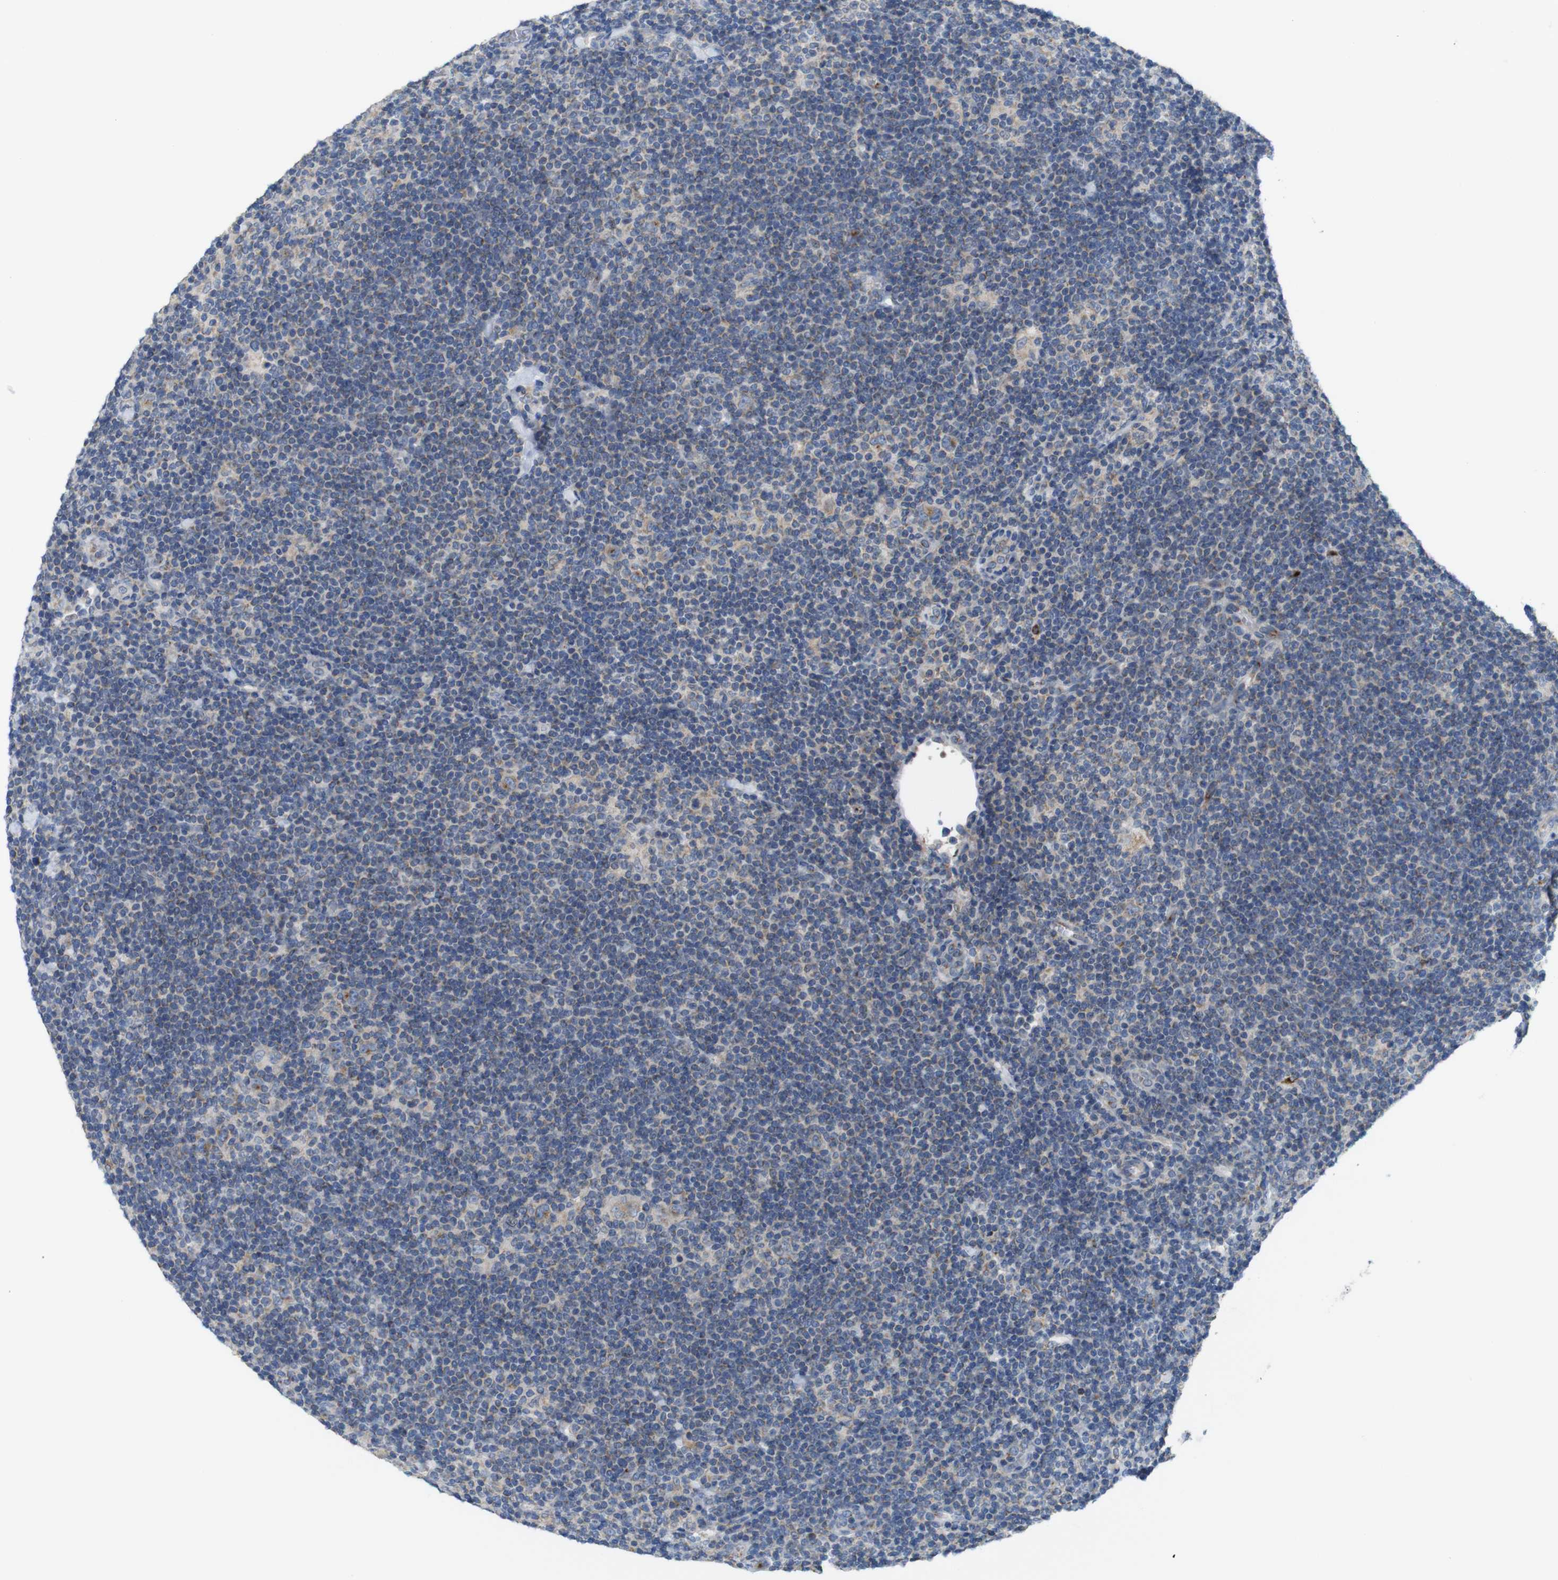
{"staining": {"intensity": "moderate", "quantity": "25%-75%", "location": "cytoplasmic/membranous"}, "tissue": "lymphoma", "cell_type": "Tumor cells", "image_type": "cancer", "snomed": [{"axis": "morphology", "description": "Hodgkin's disease, NOS"}, {"axis": "topography", "description": "Lymph node"}], "caption": "Human Hodgkin's disease stained with a protein marker demonstrates moderate staining in tumor cells.", "gene": "EFCAB14", "patient": {"sex": "female", "age": 57}}